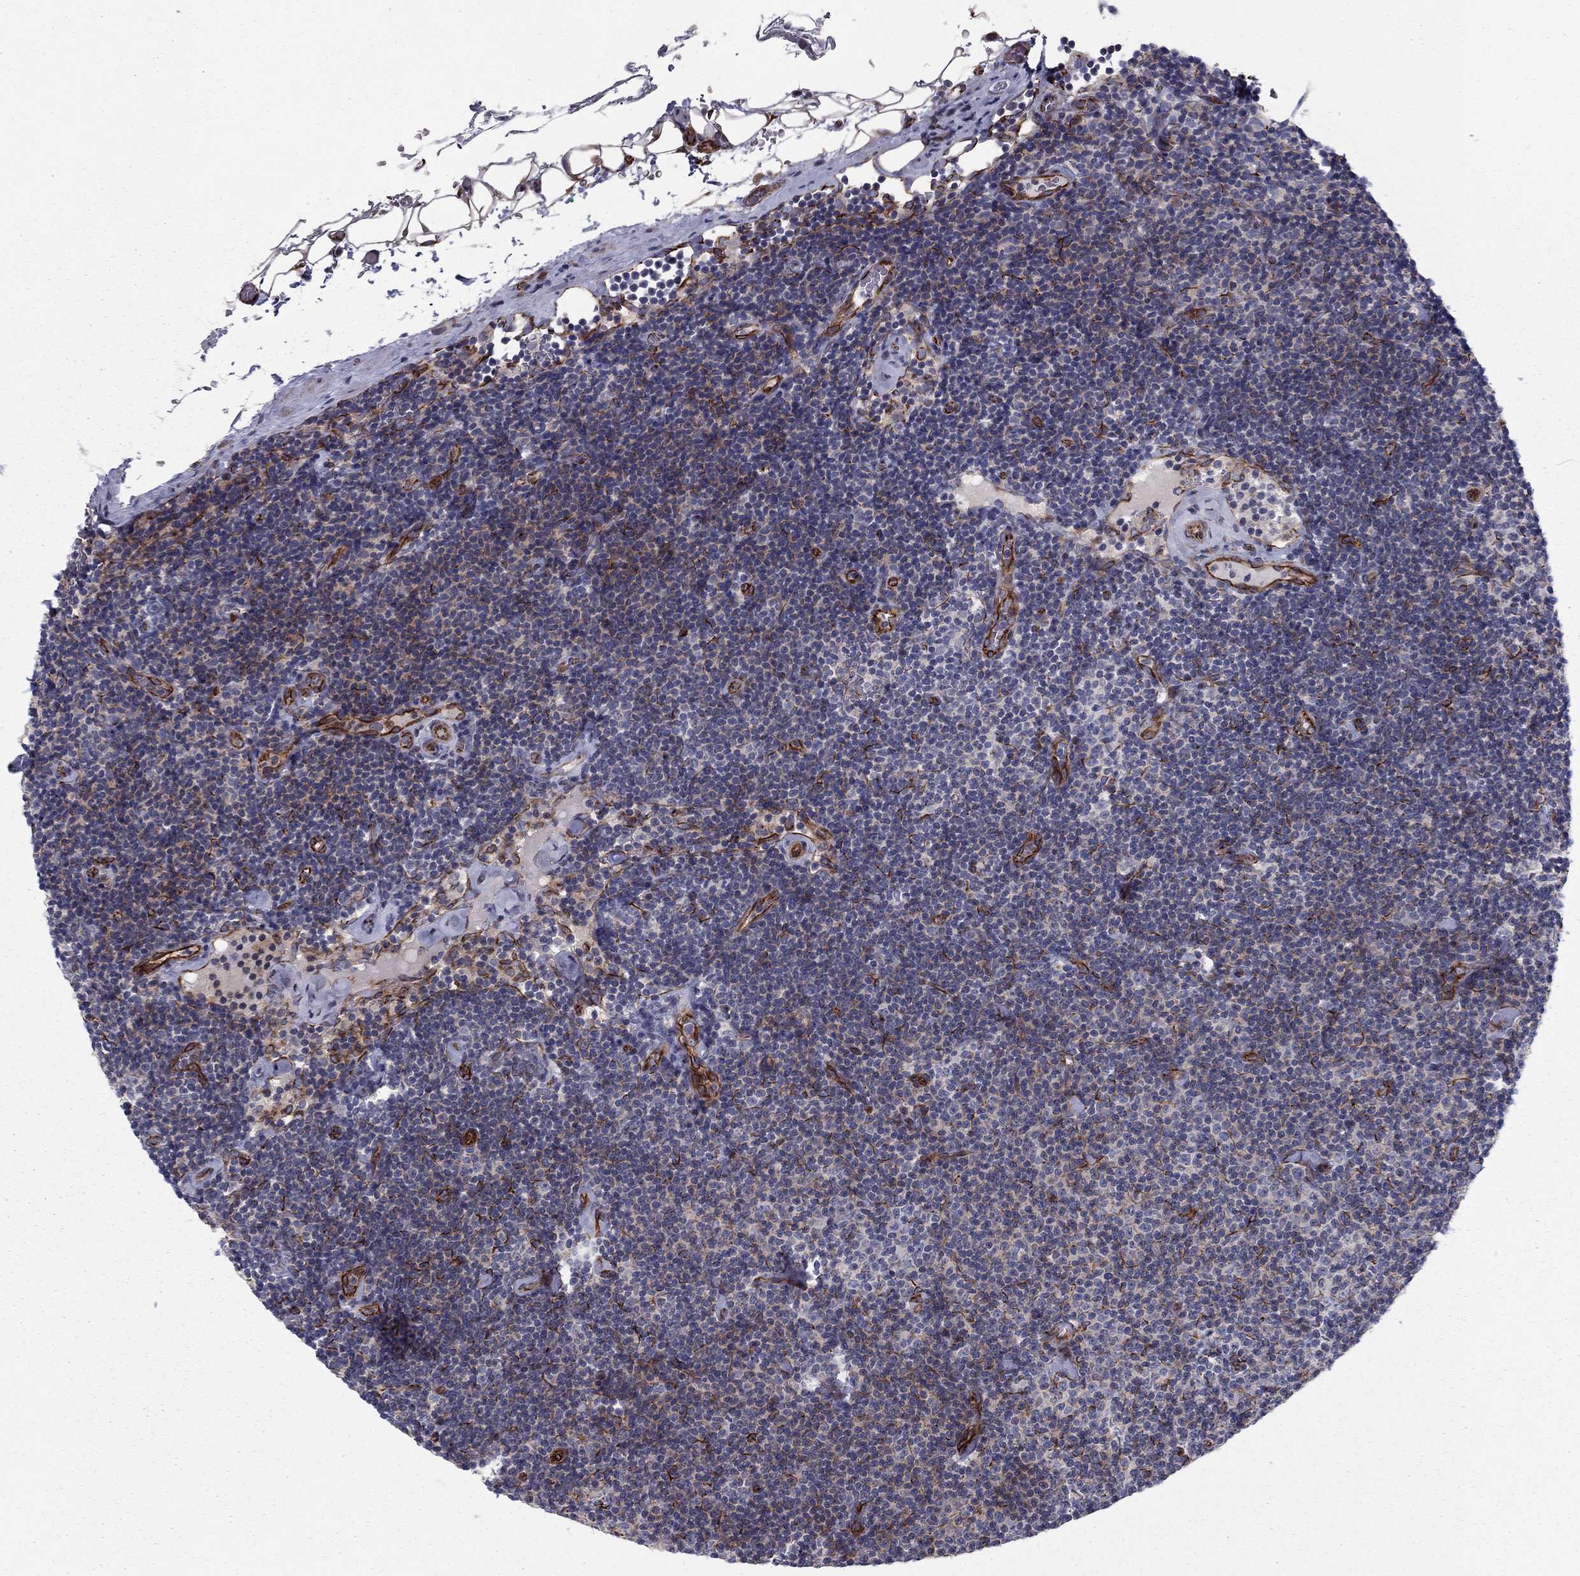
{"staining": {"intensity": "negative", "quantity": "none", "location": "none"}, "tissue": "lymphoma", "cell_type": "Tumor cells", "image_type": "cancer", "snomed": [{"axis": "morphology", "description": "Malignant lymphoma, non-Hodgkin's type, Low grade"}, {"axis": "topography", "description": "Lymph node"}], "caption": "Immunohistochemistry histopathology image of human low-grade malignant lymphoma, non-Hodgkin's type stained for a protein (brown), which displays no expression in tumor cells.", "gene": "CLSTN1", "patient": {"sex": "male", "age": 81}}